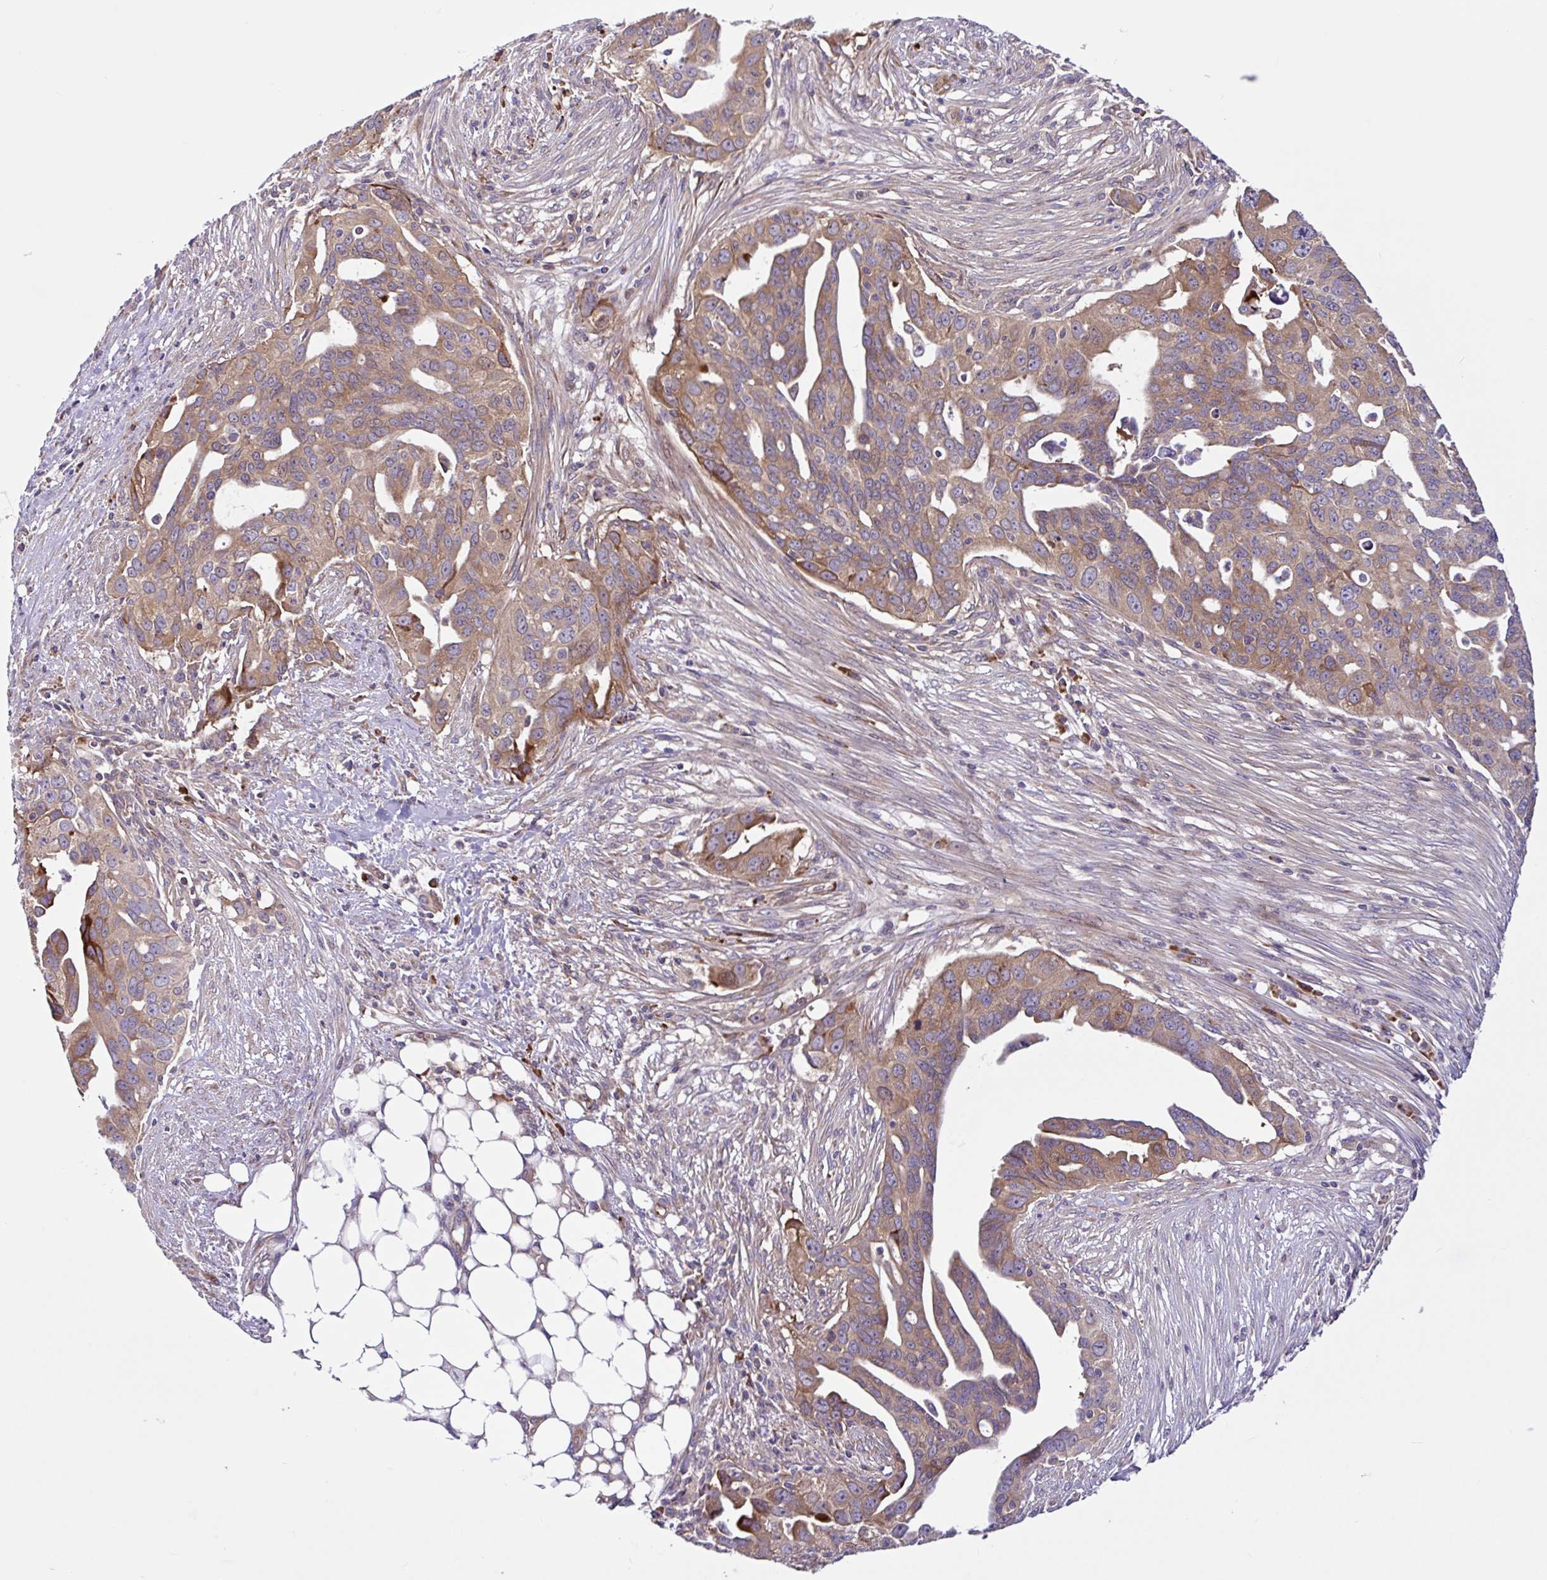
{"staining": {"intensity": "weak", "quantity": ">75%", "location": "cytoplasmic/membranous"}, "tissue": "ovarian cancer", "cell_type": "Tumor cells", "image_type": "cancer", "snomed": [{"axis": "morphology", "description": "Carcinoma, endometroid"}, {"axis": "morphology", "description": "Cystadenocarcinoma, serous, NOS"}, {"axis": "topography", "description": "Ovary"}], "caption": "DAB (3,3'-diaminobenzidine) immunohistochemical staining of serous cystadenocarcinoma (ovarian) demonstrates weak cytoplasmic/membranous protein staining in about >75% of tumor cells.", "gene": "NTPCR", "patient": {"sex": "female", "age": 45}}